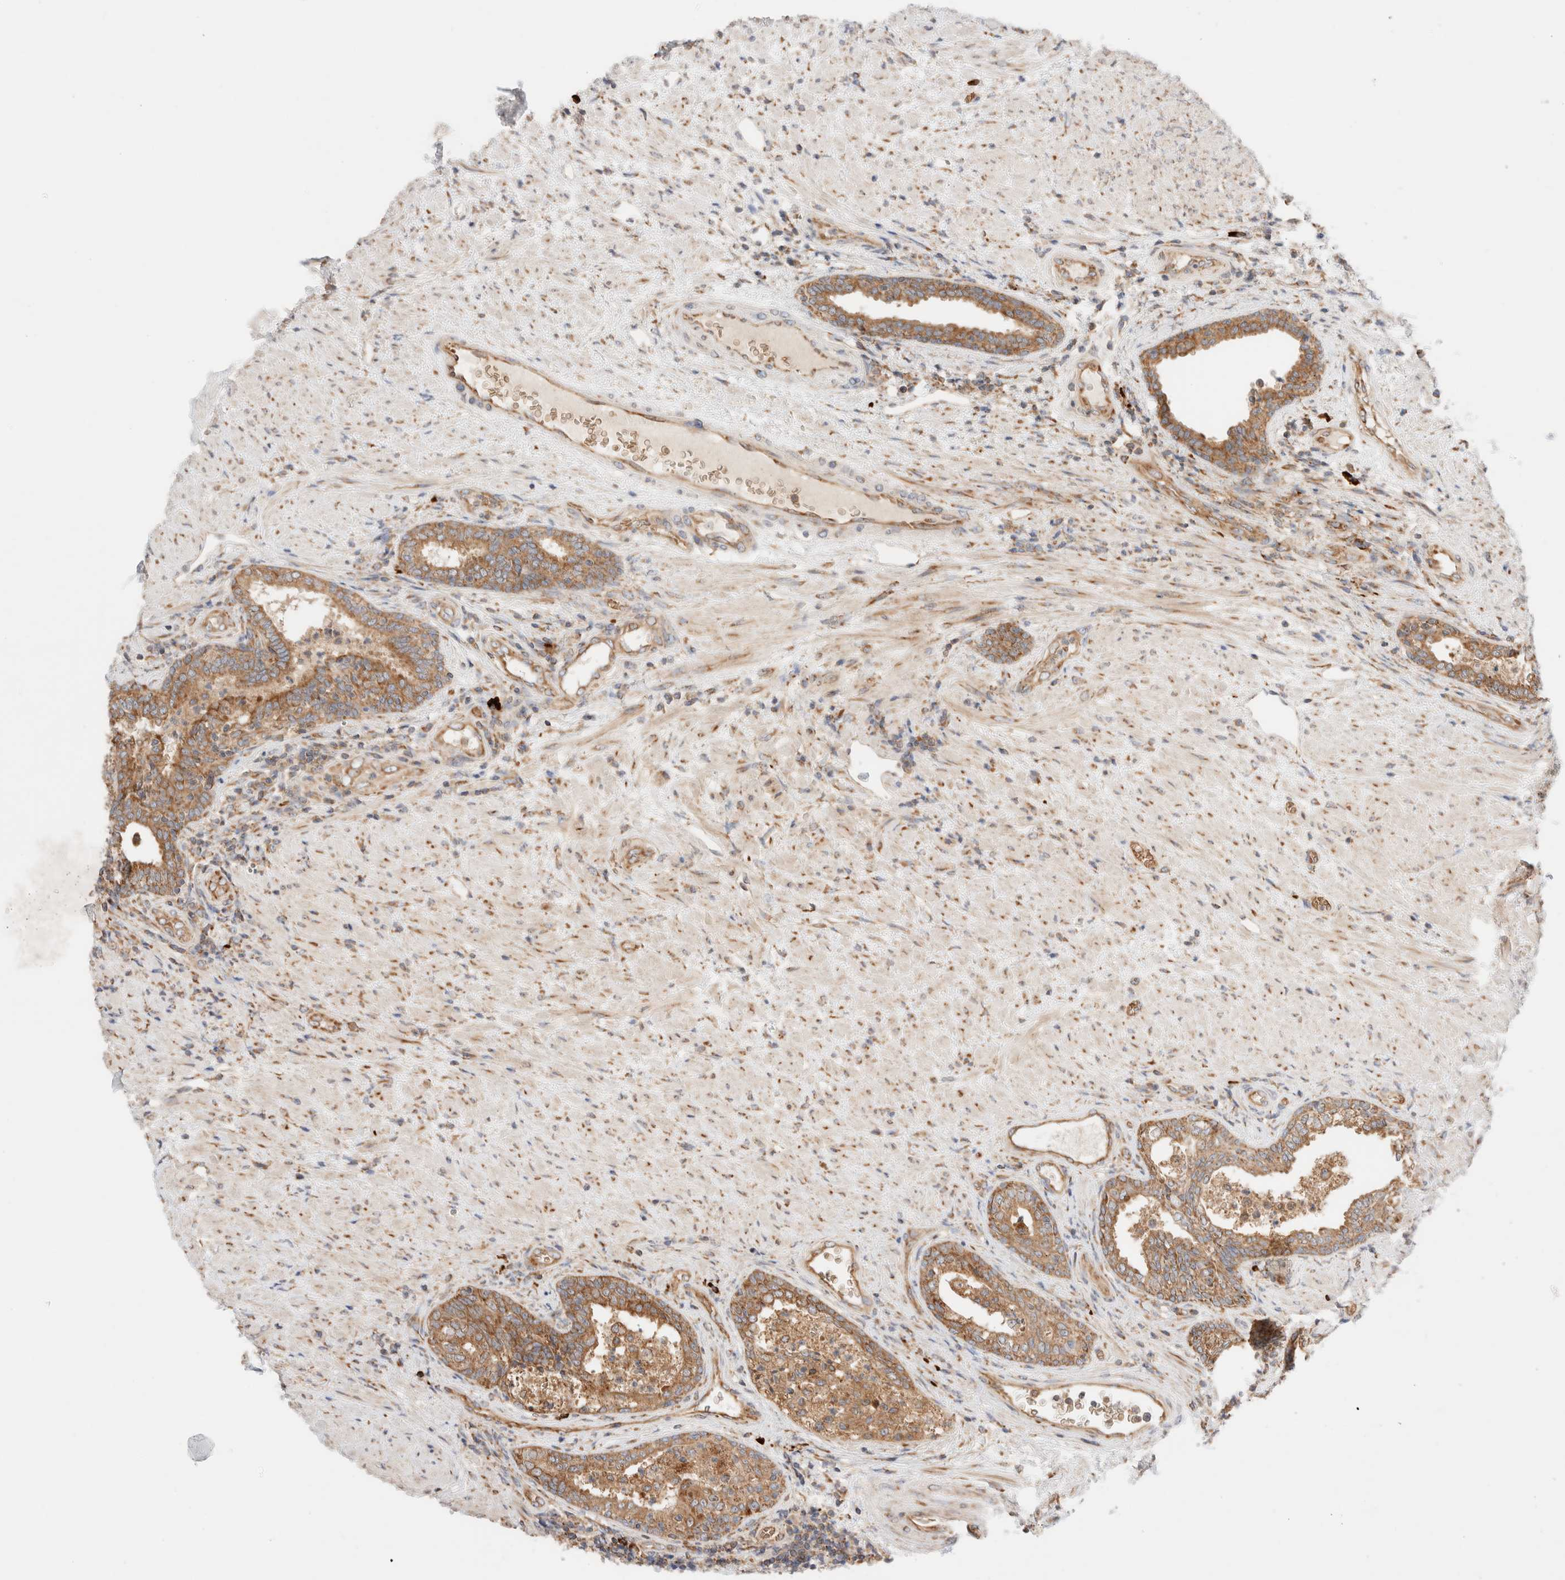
{"staining": {"intensity": "moderate", "quantity": ">75%", "location": "cytoplasmic/membranous"}, "tissue": "prostate", "cell_type": "Glandular cells", "image_type": "normal", "snomed": [{"axis": "morphology", "description": "Normal tissue, NOS"}, {"axis": "topography", "description": "Prostate"}], "caption": "A photomicrograph of human prostate stained for a protein reveals moderate cytoplasmic/membranous brown staining in glandular cells. The protein is shown in brown color, while the nuclei are stained blue.", "gene": "UTS2B", "patient": {"sex": "male", "age": 76}}